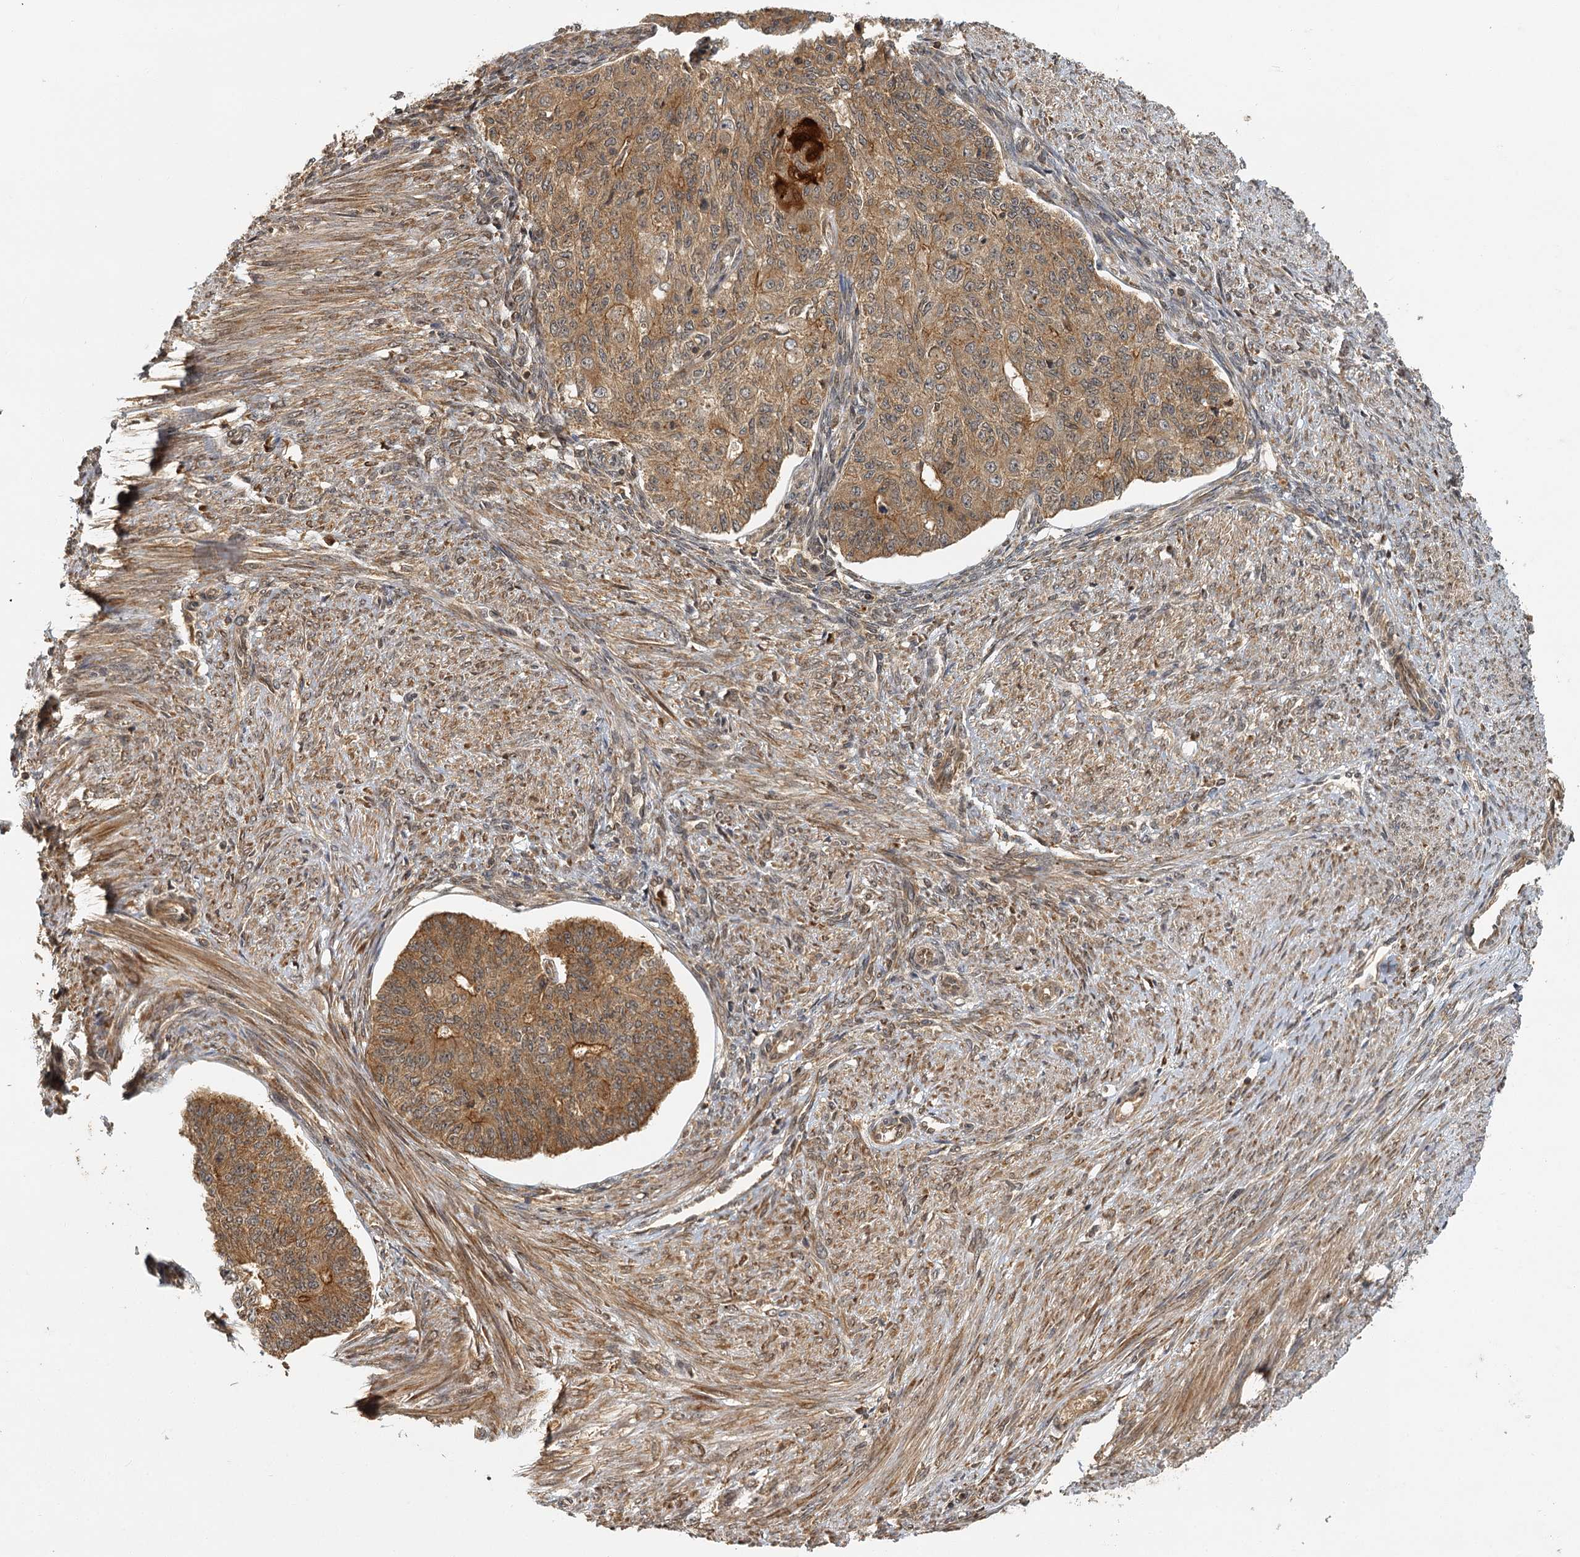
{"staining": {"intensity": "moderate", "quantity": ">75%", "location": "cytoplasmic/membranous"}, "tissue": "endometrial cancer", "cell_type": "Tumor cells", "image_type": "cancer", "snomed": [{"axis": "morphology", "description": "Adenocarcinoma, NOS"}, {"axis": "topography", "description": "Endometrium"}], "caption": "This histopathology image demonstrates immunohistochemistry (IHC) staining of adenocarcinoma (endometrial), with medium moderate cytoplasmic/membranous positivity in approximately >75% of tumor cells.", "gene": "ZNF549", "patient": {"sex": "female", "age": 32}}